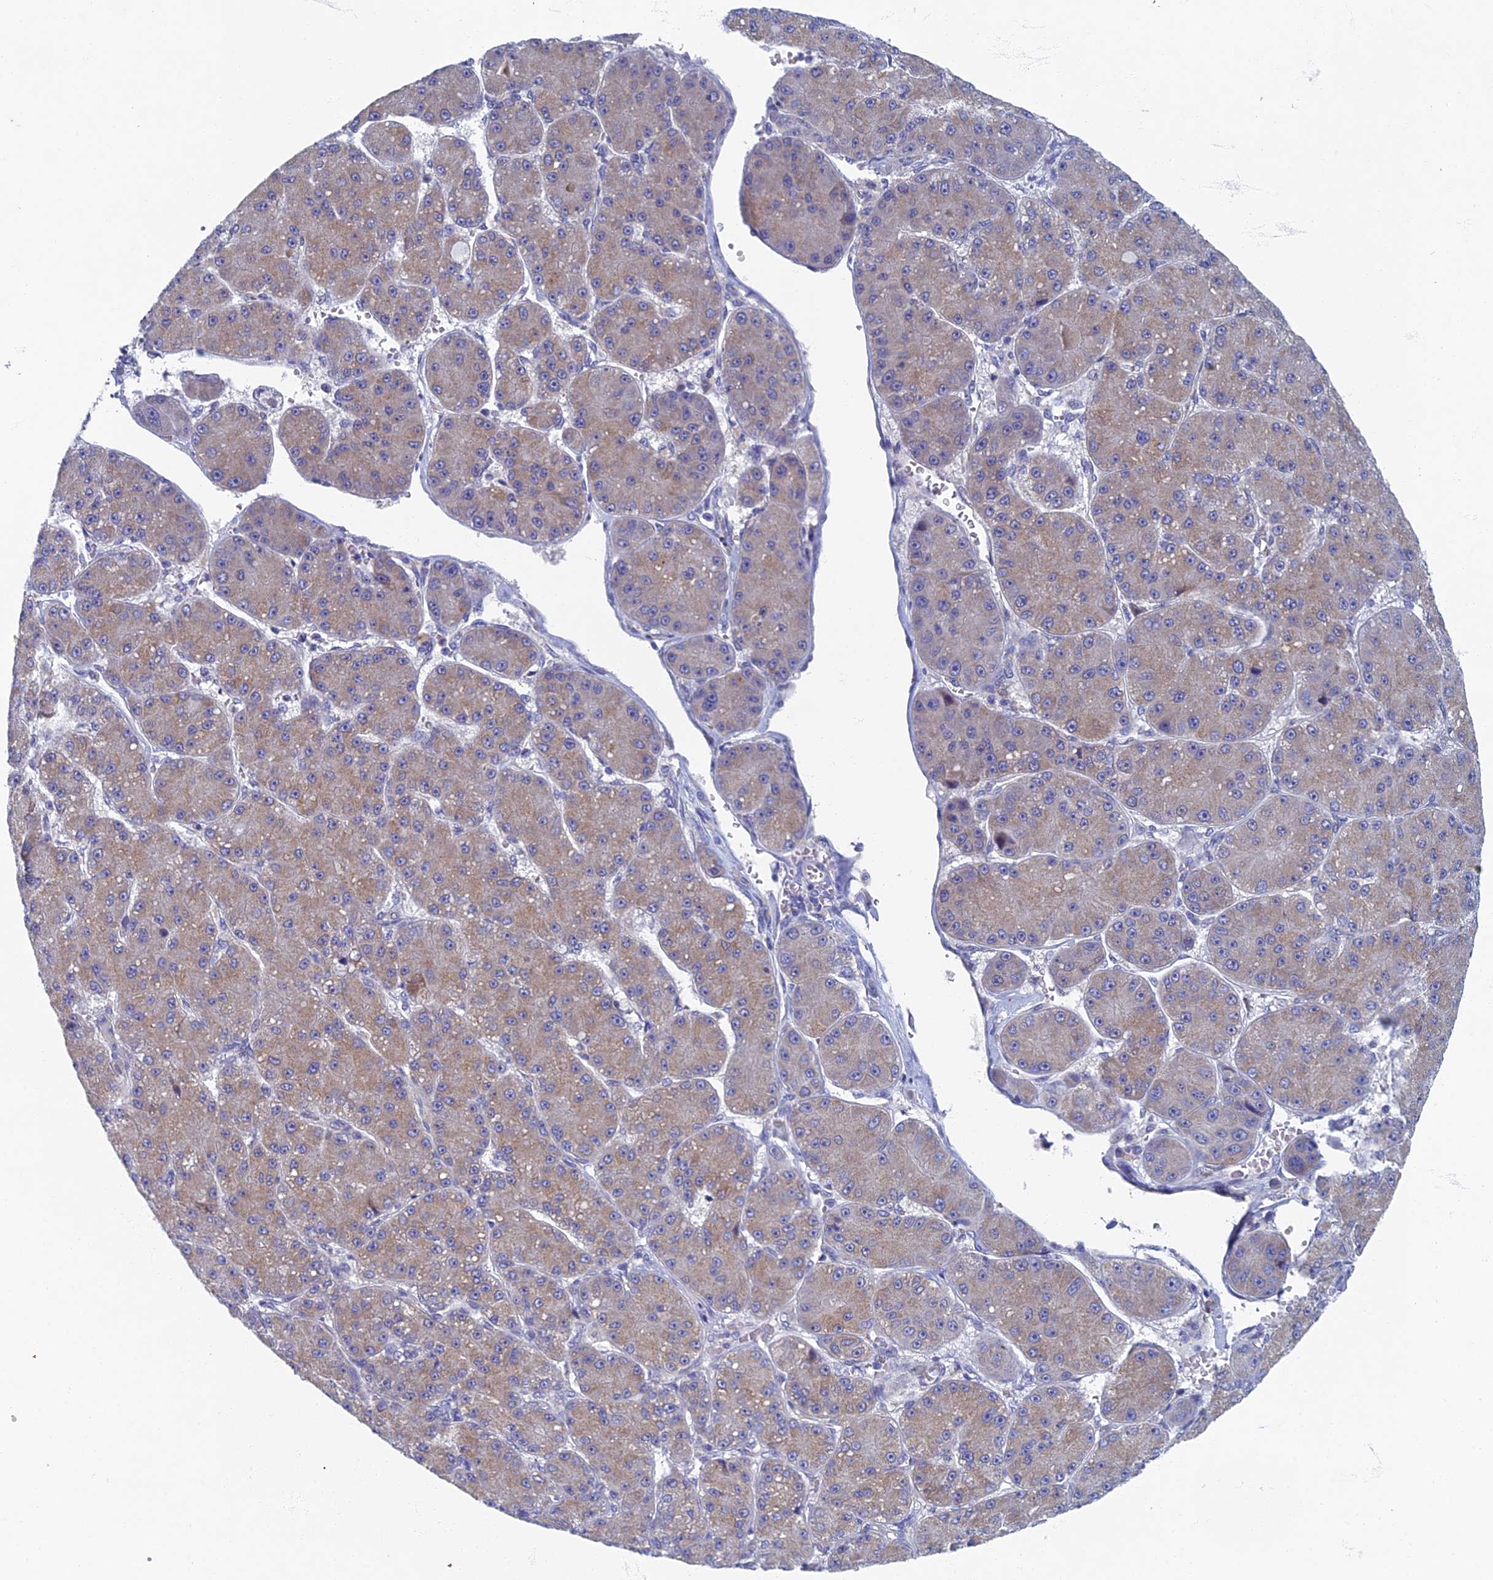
{"staining": {"intensity": "weak", "quantity": ">75%", "location": "cytoplasmic/membranous"}, "tissue": "liver cancer", "cell_type": "Tumor cells", "image_type": "cancer", "snomed": [{"axis": "morphology", "description": "Carcinoma, Hepatocellular, NOS"}, {"axis": "topography", "description": "Liver"}], "caption": "This micrograph exhibits immunohistochemistry (IHC) staining of human liver hepatocellular carcinoma, with low weak cytoplasmic/membranous staining in about >75% of tumor cells.", "gene": "SPIN4", "patient": {"sex": "male", "age": 67}}